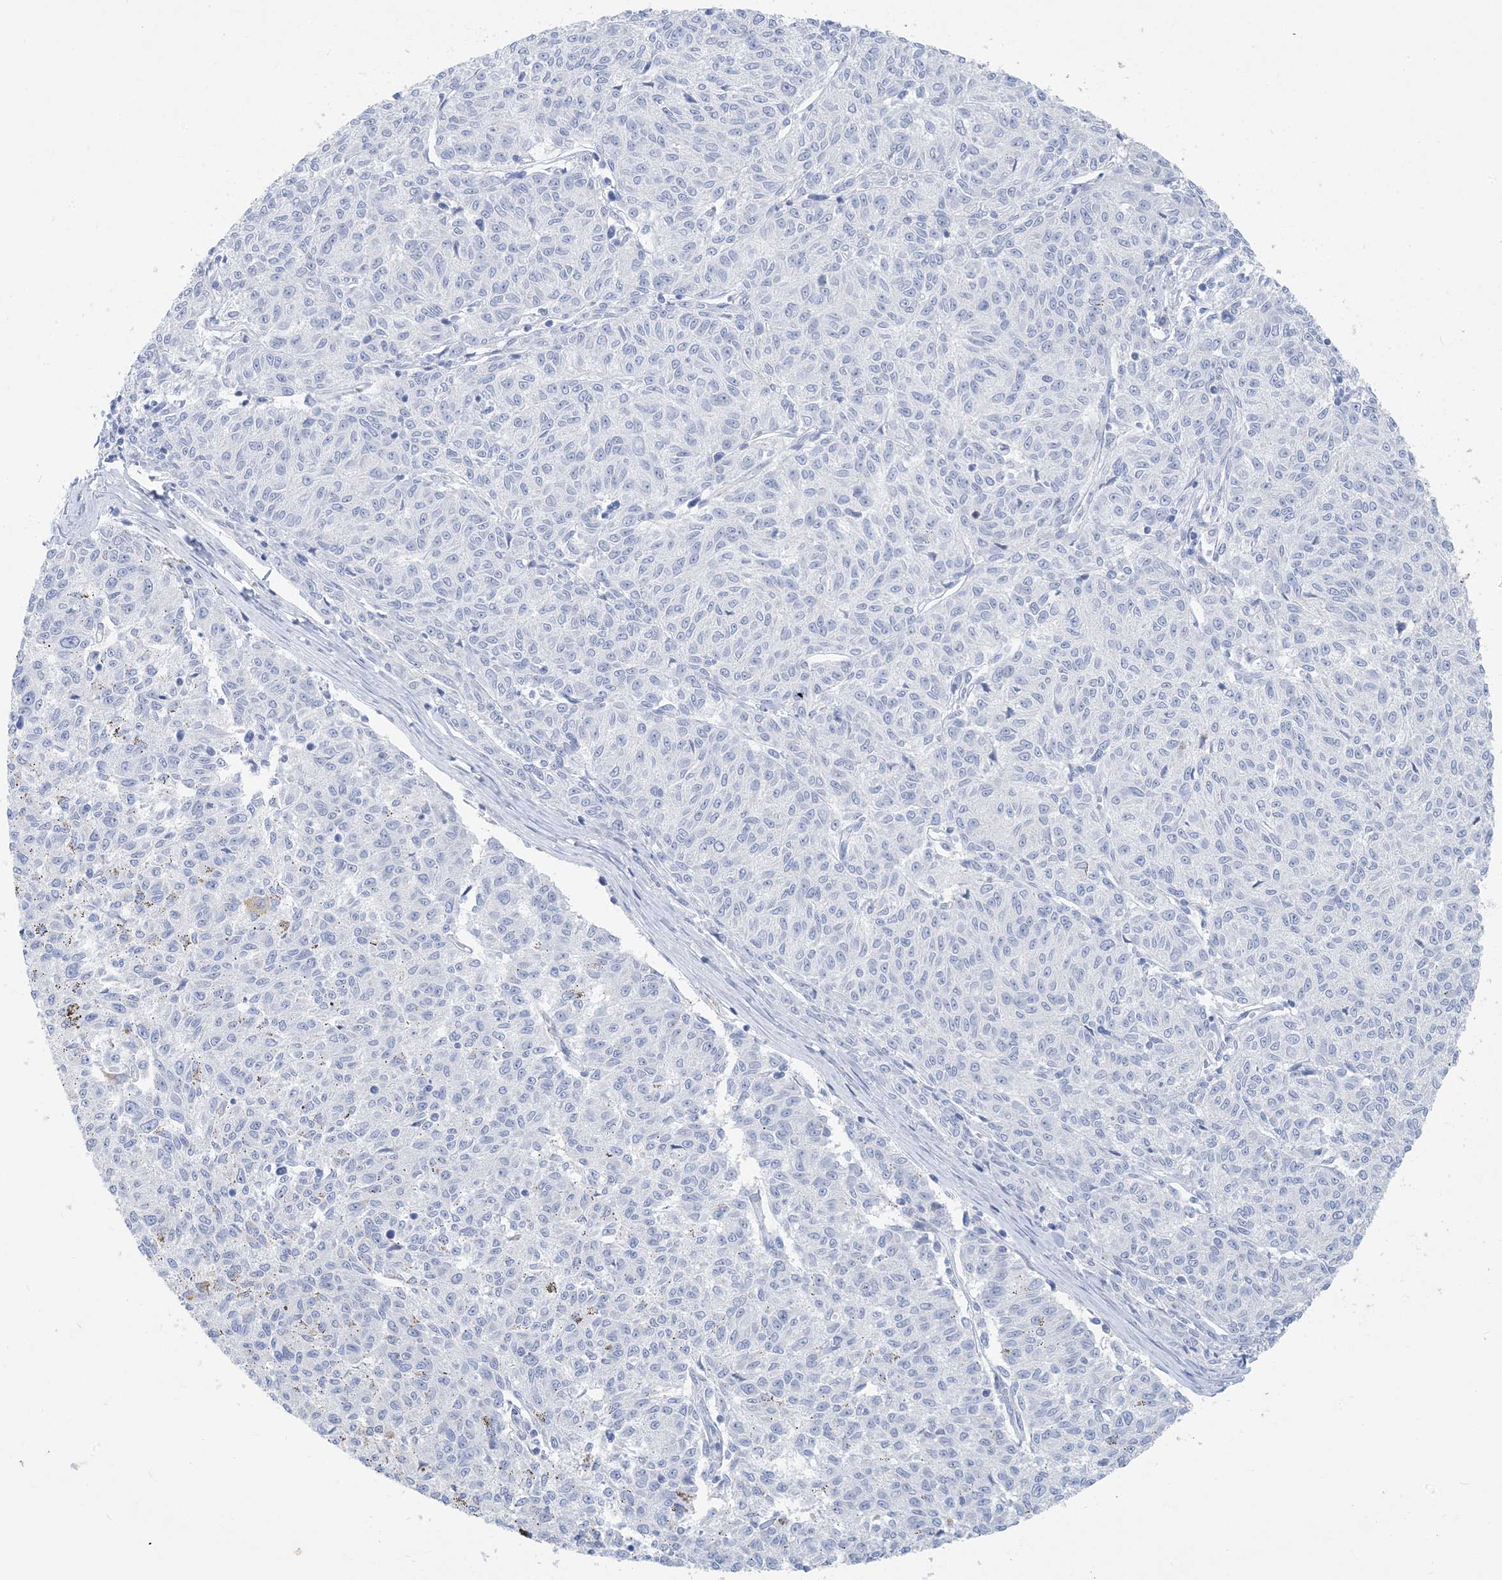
{"staining": {"intensity": "negative", "quantity": "none", "location": "none"}, "tissue": "melanoma", "cell_type": "Tumor cells", "image_type": "cancer", "snomed": [{"axis": "morphology", "description": "Malignant melanoma, NOS"}, {"axis": "topography", "description": "Skin"}], "caption": "A histopathology image of human melanoma is negative for staining in tumor cells. (Brightfield microscopy of DAB immunohistochemistry at high magnification).", "gene": "SH3YL1", "patient": {"sex": "female", "age": 72}}